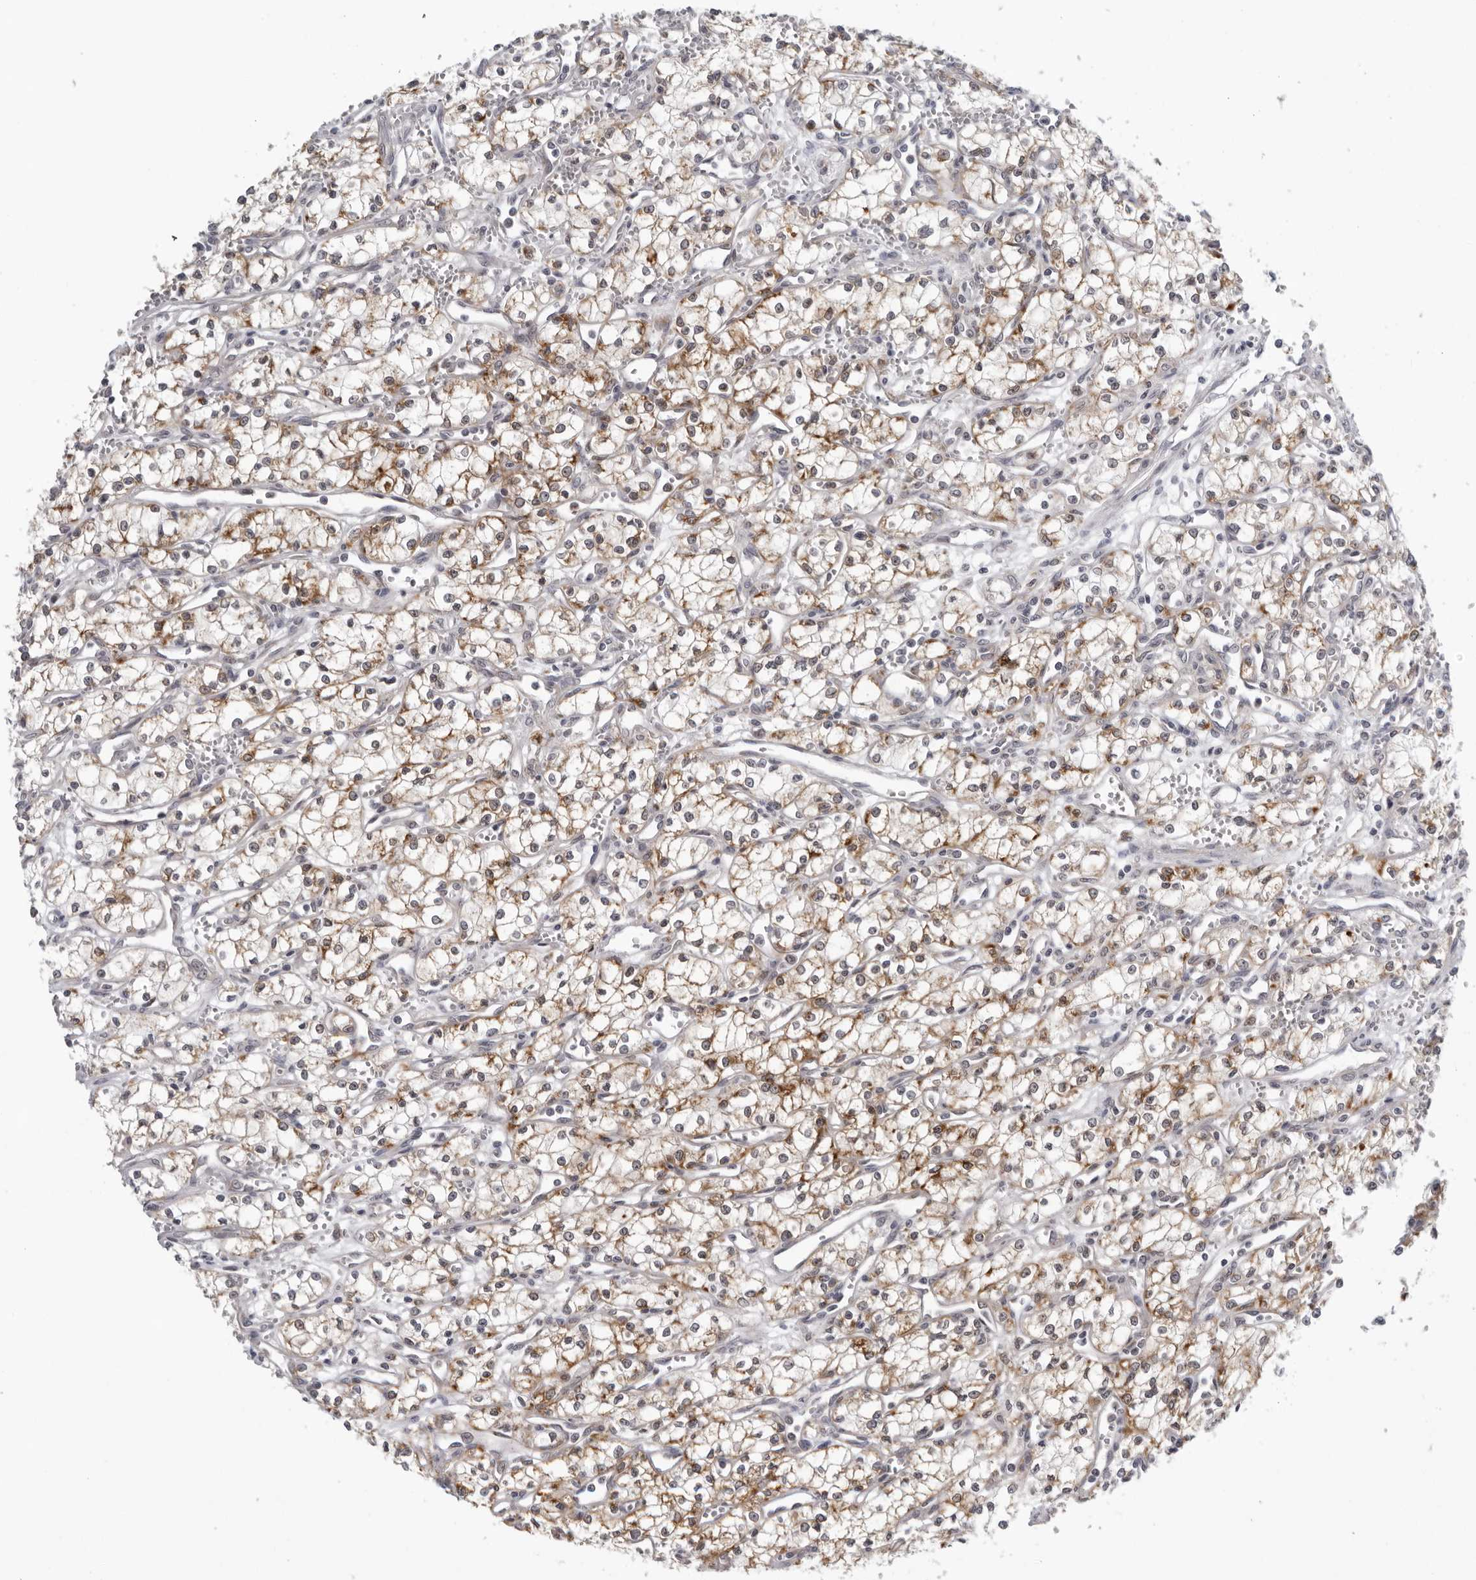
{"staining": {"intensity": "moderate", "quantity": "25%-75%", "location": "cytoplasmic/membranous"}, "tissue": "renal cancer", "cell_type": "Tumor cells", "image_type": "cancer", "snomed": [{"axis": "morphology", "description": "Adenocarcinoma, NOS"}, {"axis": "topography", "description": "Kidney"}], "caption": "Renal cancer (adenocarcinoma) stained with a protein marker displays moderate staining in tumor cells.", "gene": "CPT2", "patient": {"sex": "male", "age": 59}}